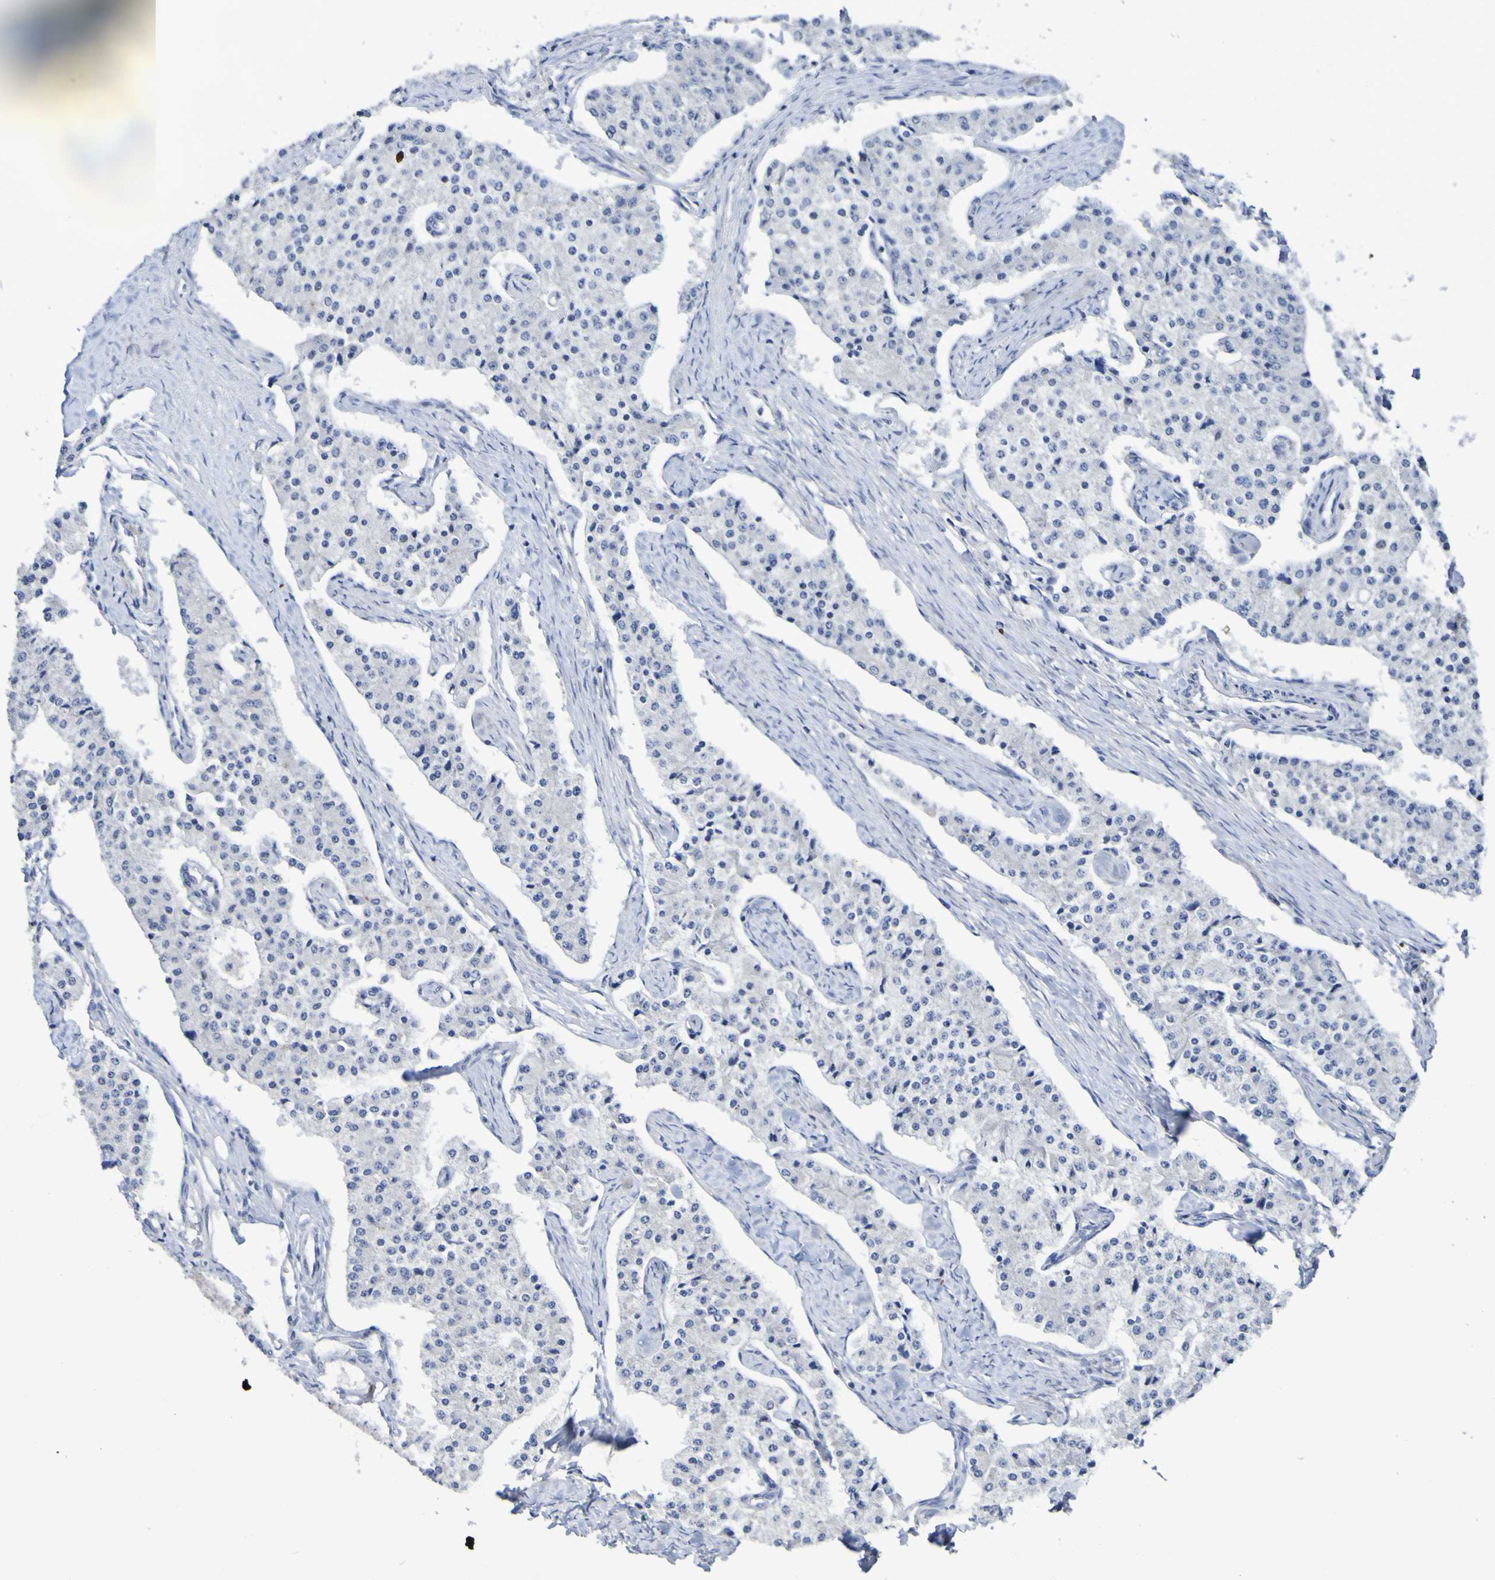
{"staining": {"intensity": "negative", "quantity": "none", "location": "none"}, "tissue": "carcinoid", "cell_type": "Tumor cells", "image_type": "cancer", "snomed": [{"axis": "morphology", "description": "Carcinoid, malignant, NOS"}, {"axis": "topography", "description": "Colon"}], "caption": "Immunohistochemical staining of human carcinoid reveals no significant expression in tumor cells.", "gene": "C11orf24", "patient": {"sex": "female", "age": 52}}